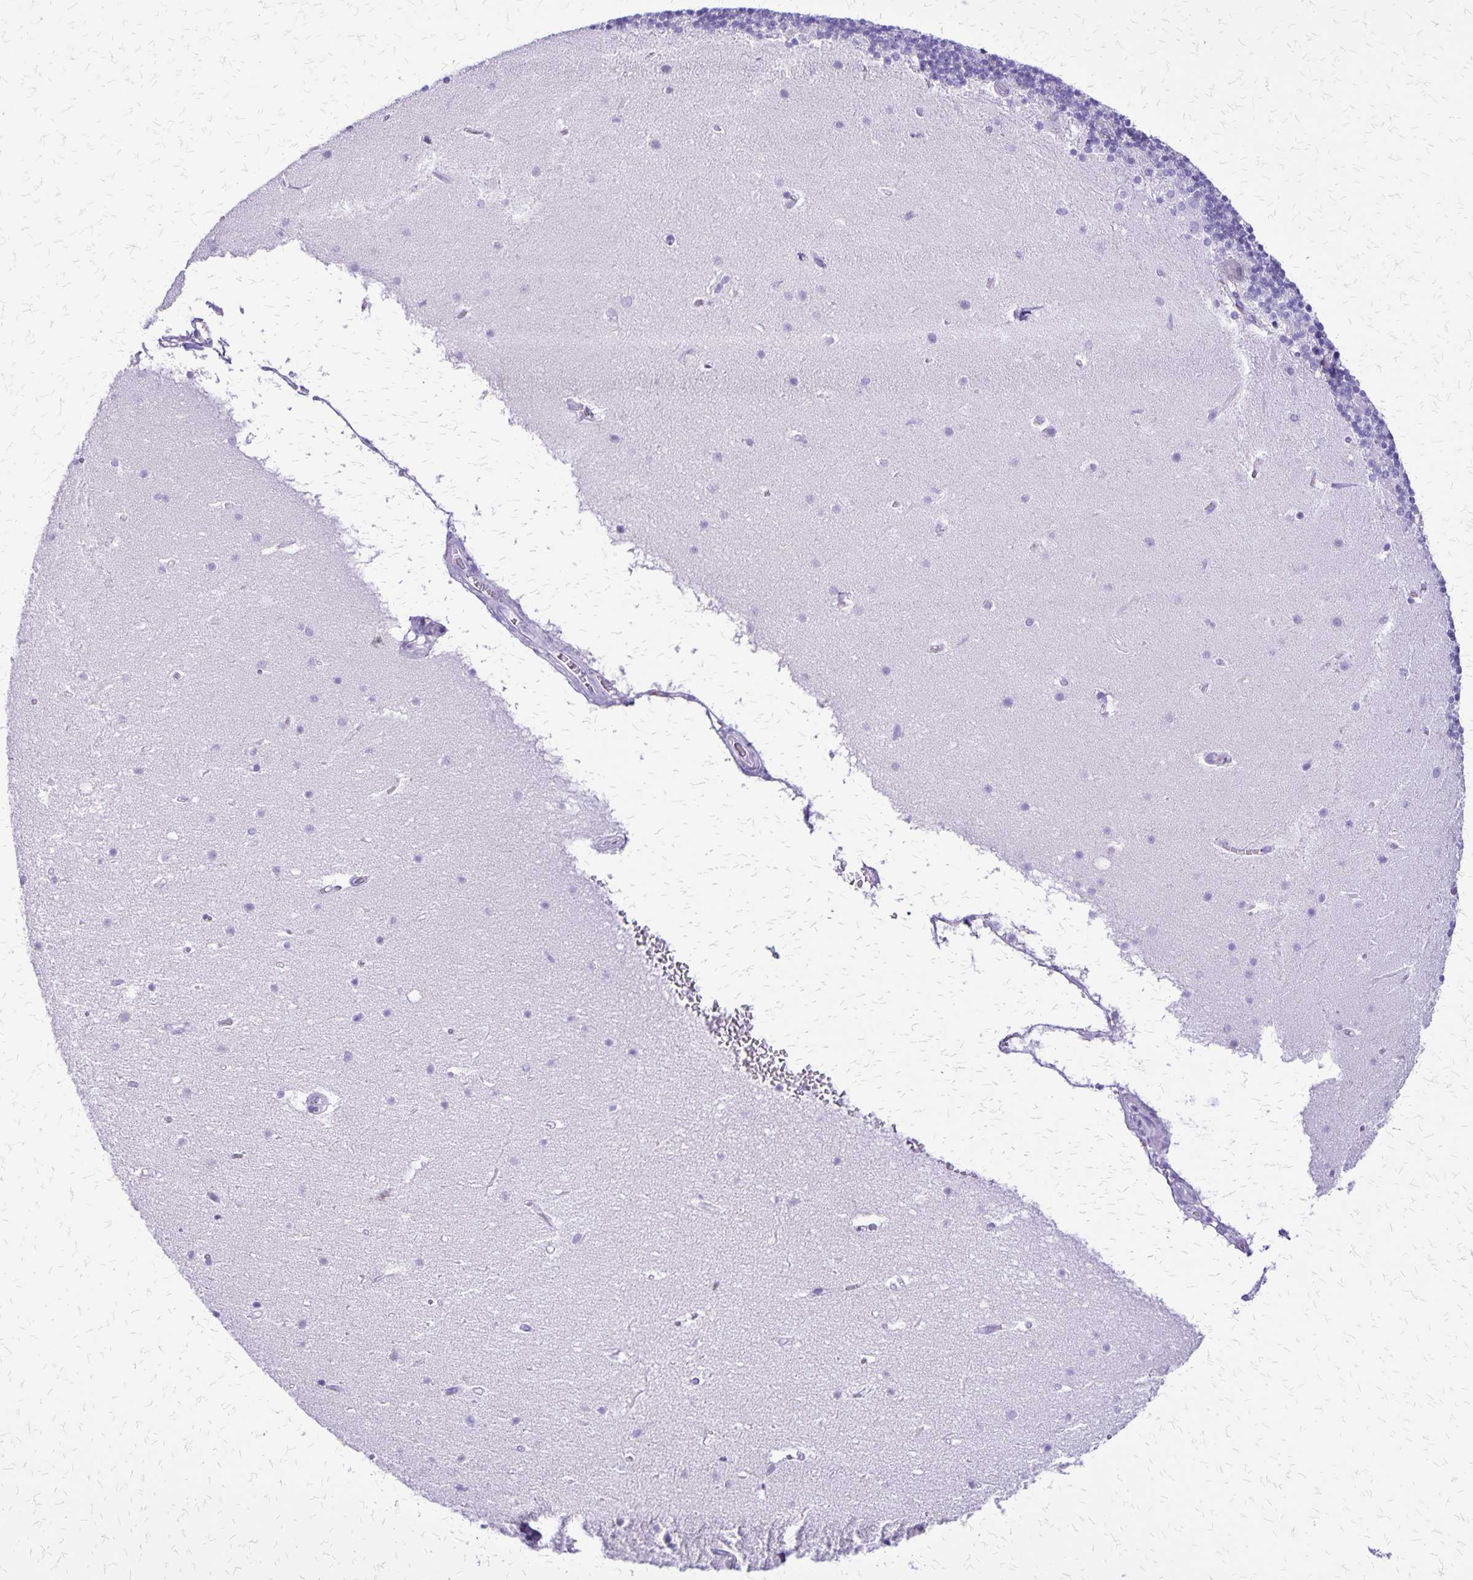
{"staining": {"intensity": "negative", "quantity": "none", "location": "none"}, "tissue": "cerebellum", "cell_type": "Cells in granular layer", "image_type": "normal", "snomed": [{"axis": "morphology", "description": "Normal tissue, NOS"}, {"axis": "topography", "description": "Cerebellum"}], "caption": "A histopathology image of cerebellum stained for a protein reveals no brown staining in cells in granular layer.", "gene": "SLC13A2", "patient": {"sex": "male", "age": 70}}